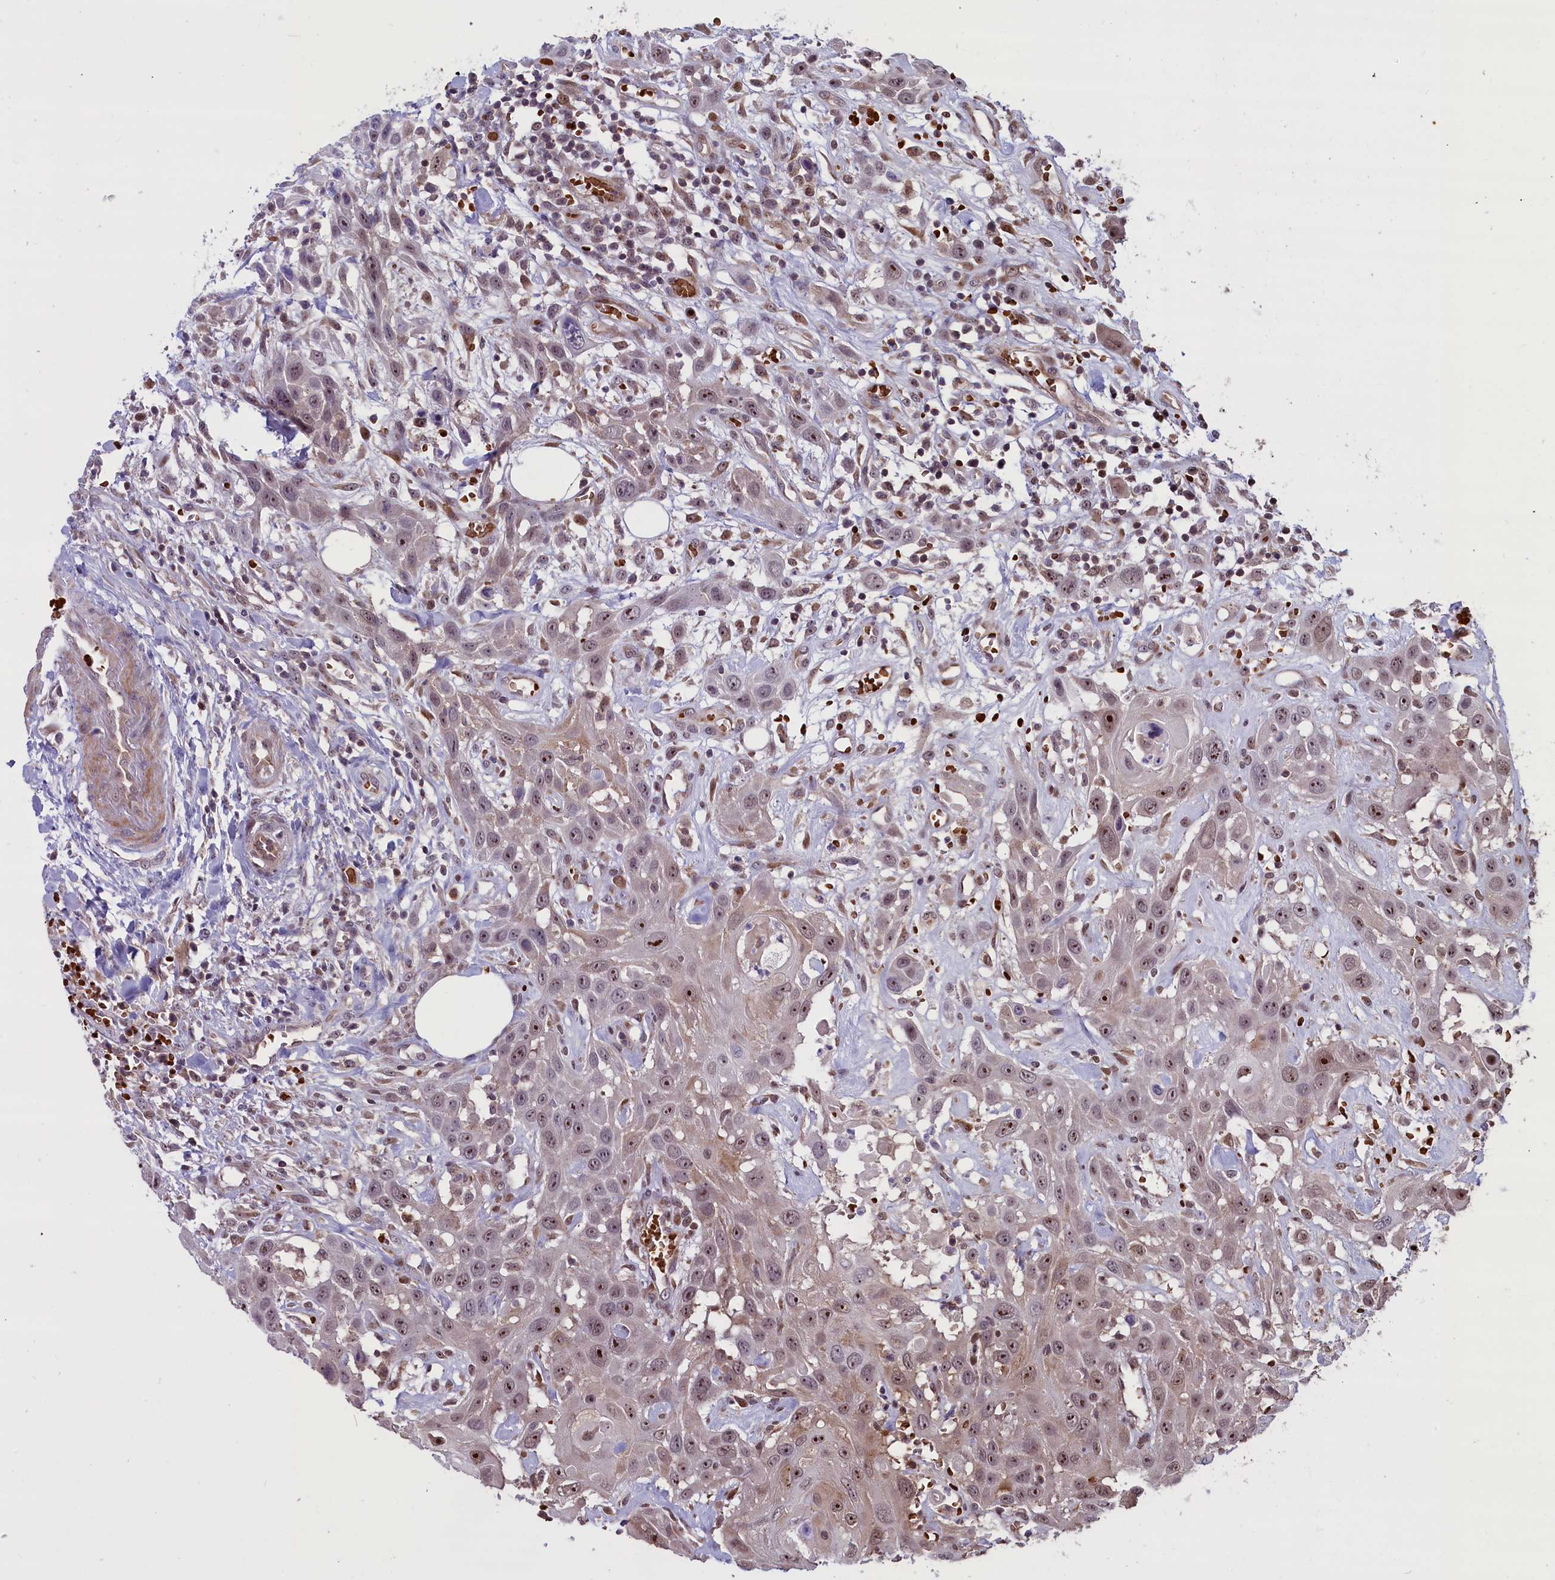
{"staining": {"intensity": "moderate", "quantity": "25%-75%", "location": "nuclear"}, "tissue": "head and neck cancer", "cell_type": "Tumor cells", "image_type": "cancer", "snomed": [{"axis": "morphology", "description": "Squamous cell carcinoma, NOS"}, {"axis": "topography", "description": "Head-Neck"}], "caption": "Head and neck cancer (squamous cell carcinoma) was stained to show a protein in brown. There is medium levels of moderate nuclear staining in about 25%-75% of tumor cells.", "gene": "SHFL", "patient": {"sex": "male", "age": 81}}